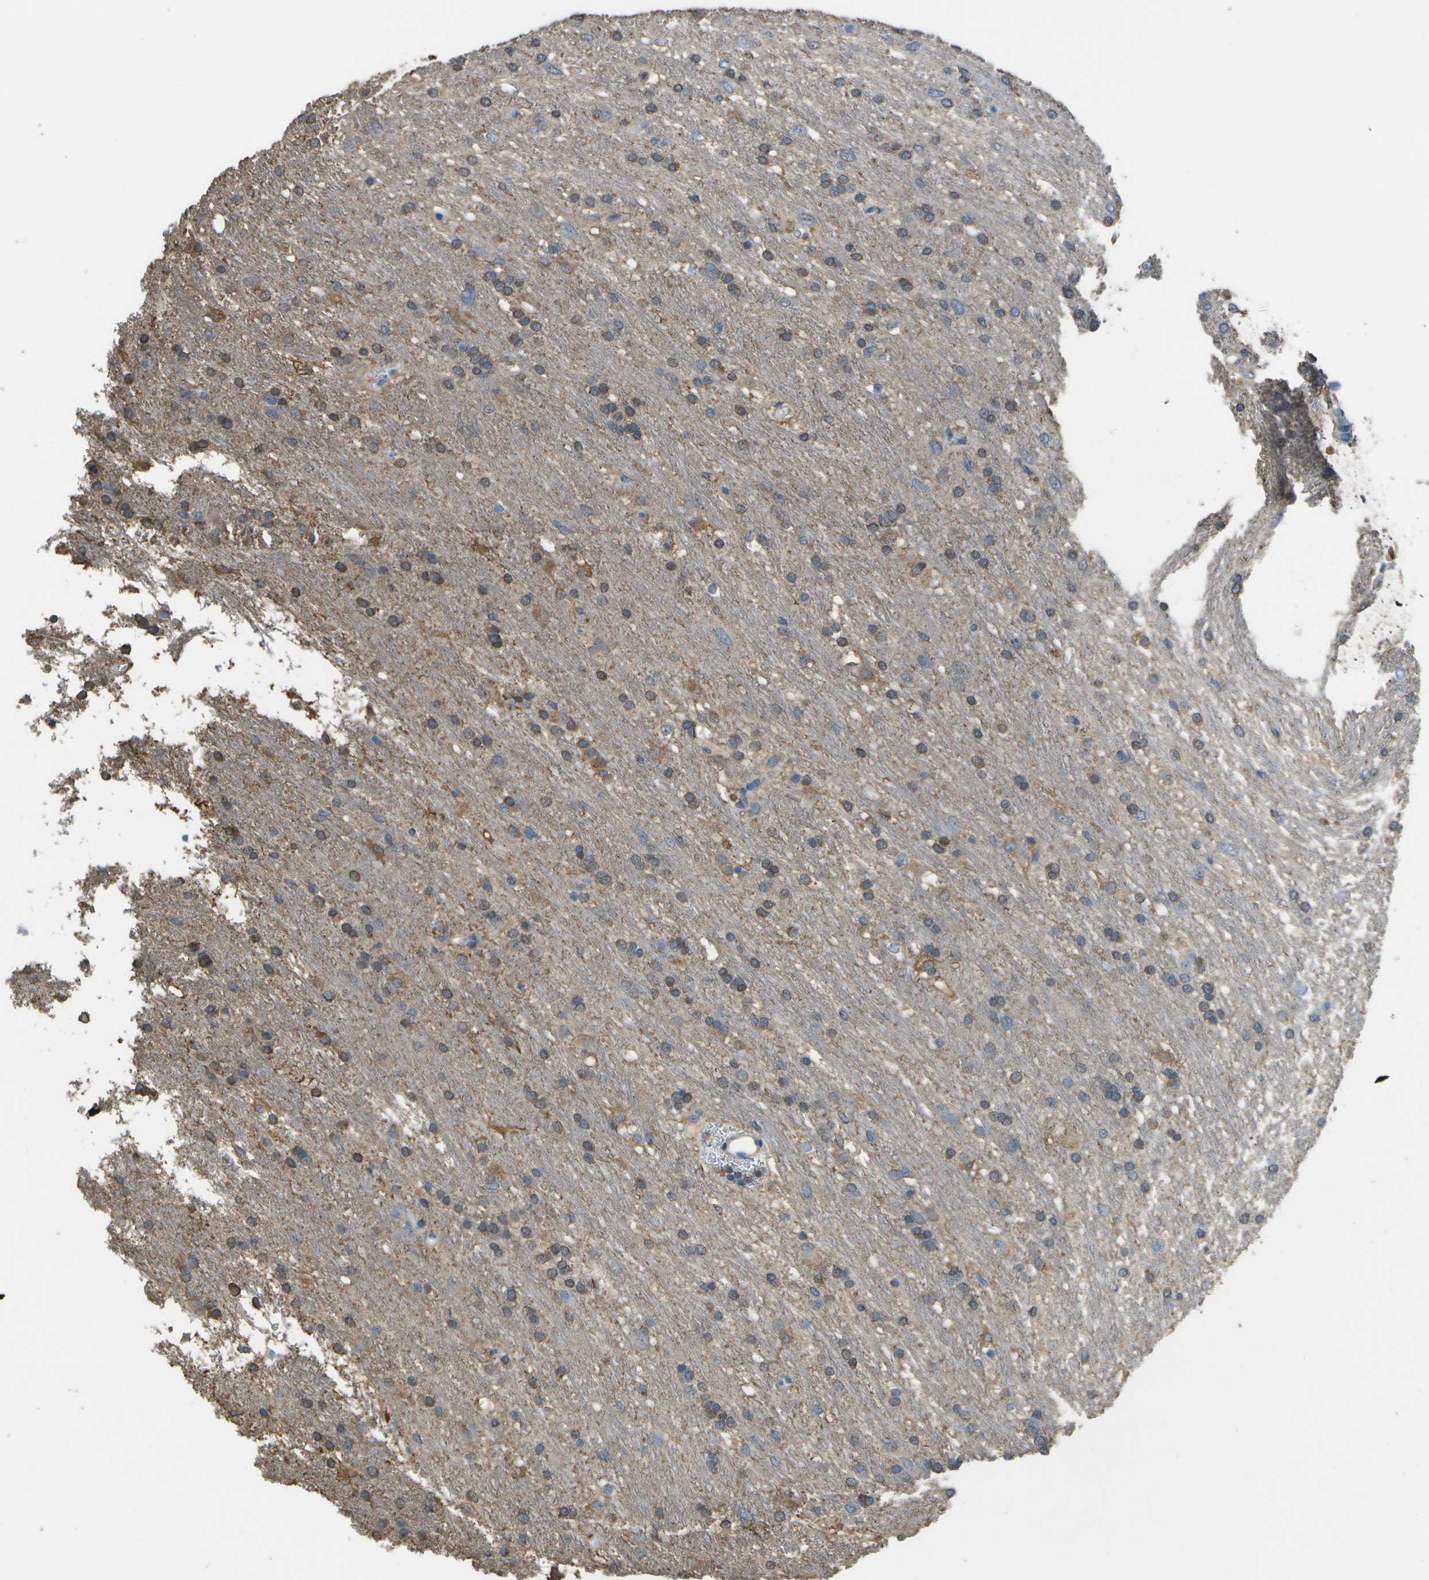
{"staining": {"intensity": "moderate", "quantity": "25%-75%", "location": "cytoplasmic/membranous"}, "tissue": "glioma", "cell_type": "Tumor cells", "image_type": "cancer", "snomed": [{"axis": "morphology", "description": "Glioma, malignant, Low grade"}, {"axis": "topography", "description": "Brain"}], "caption": "Immunohistochemical staining of malignant glioma (low-grade) demonstrates medium levels of moderate cytoplasmic/membranous expression in approximately 25%-75% of tumor cells. The protein of interest is stained brown, and the nuclei are stained in blue (DAB (3,3'-diaminobenzidine) IHC with brightfield microscopy, high magnification).", "gene": "CYP4F11", "patient": {"sex": "male", "age": 77}}